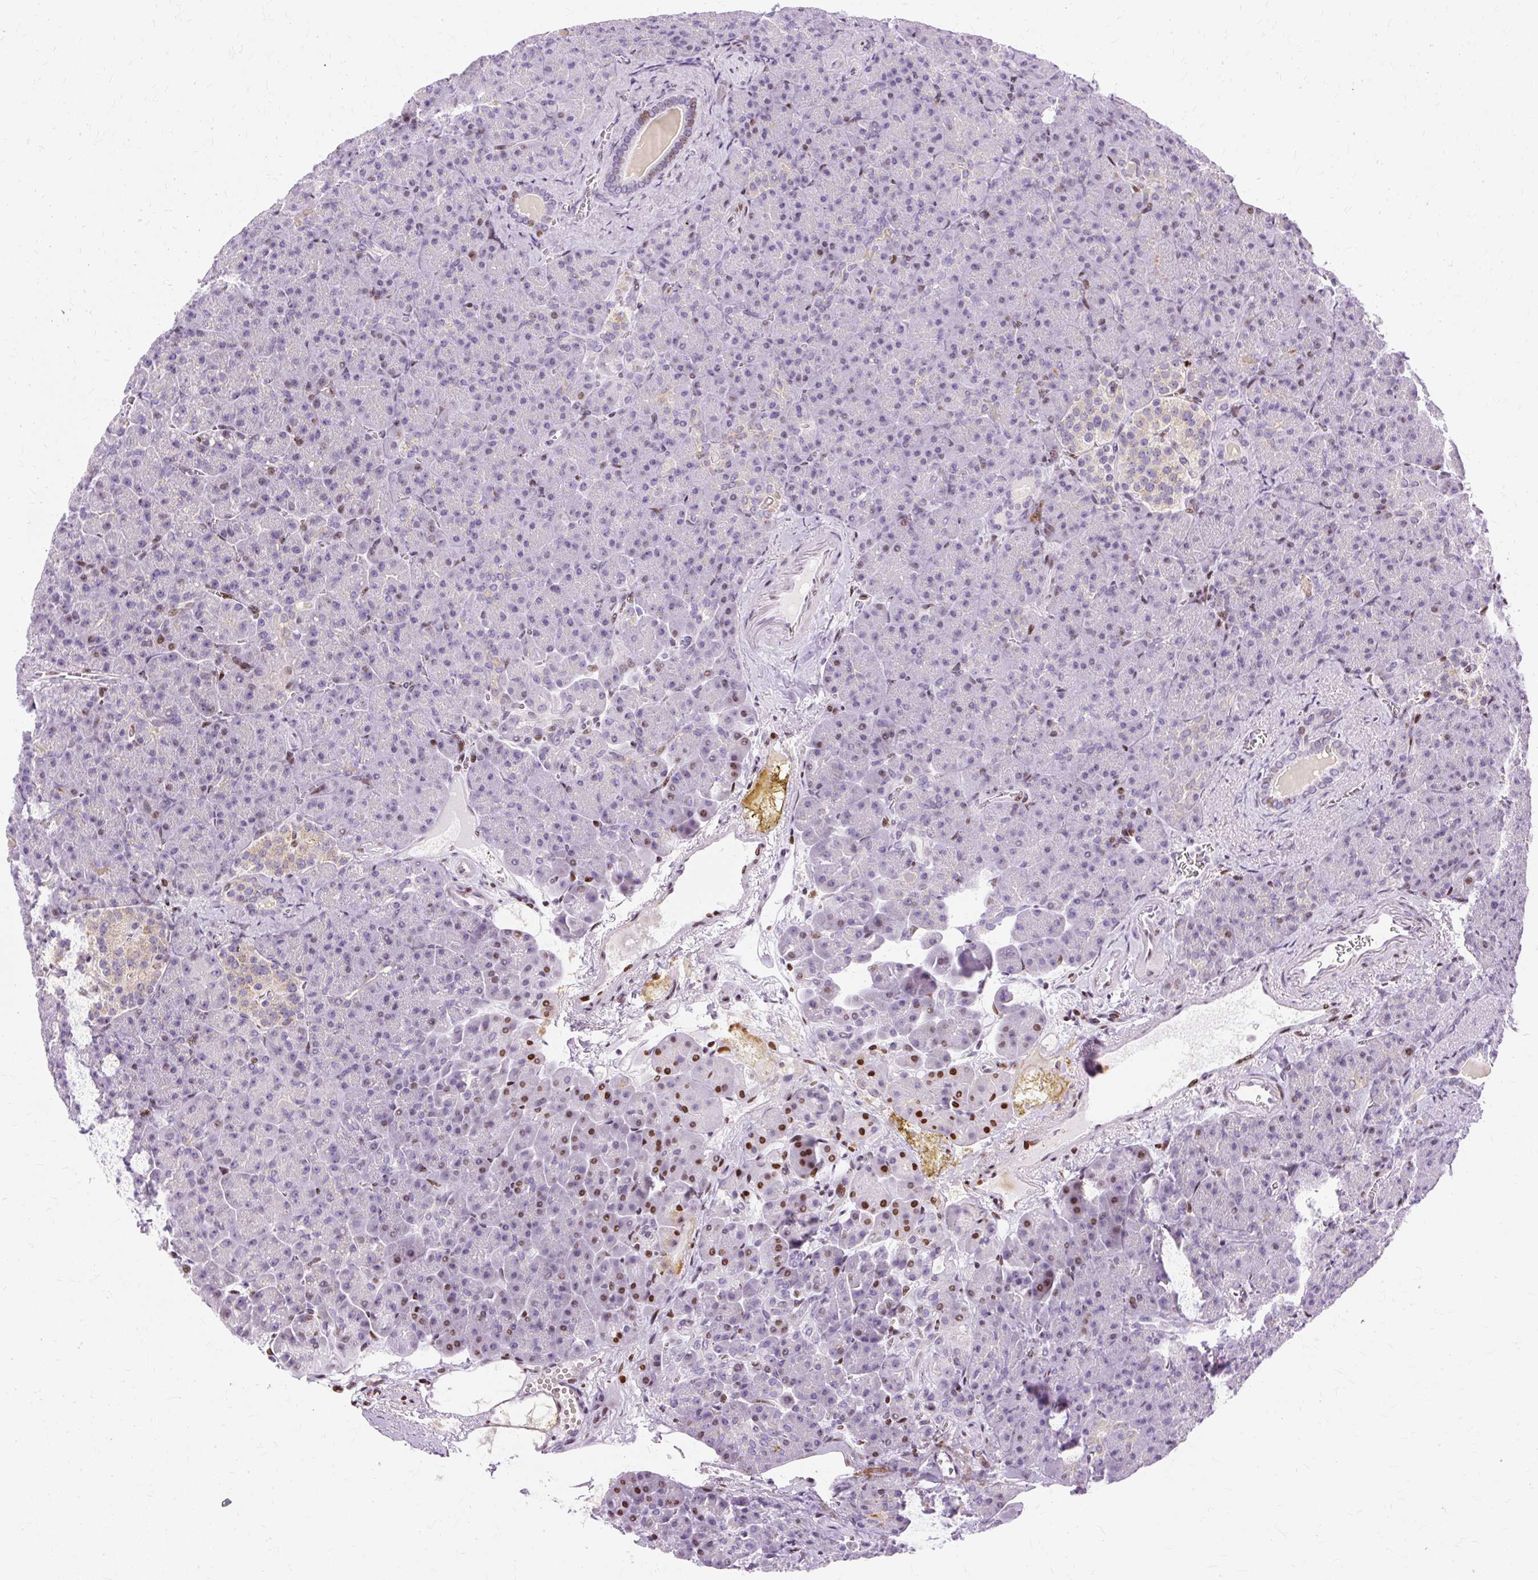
{"staining": {"intensity": "moderate", "quantity": "<25%", "location": "nuclear"}, "tissue": "pancreas", "cell_type": "Exocrine glandular cells", "image_type": "normal", "snomed": [{"axis": "morphology", "description": "Normal tissue, NOS"}, {"axis": "topography", "description": "Pancreas"}], "caption": "Protein analysis of normal pancreas demonstrates moderate nuclear expression in about <25% of exocrine glandular cells. Using DAB (brown) and hematoxylin (blue) stains, captured at high magnification using brightfield microscopy.", "gene": "TMEM177", "patient": {"sex": "female", "age": 74}}